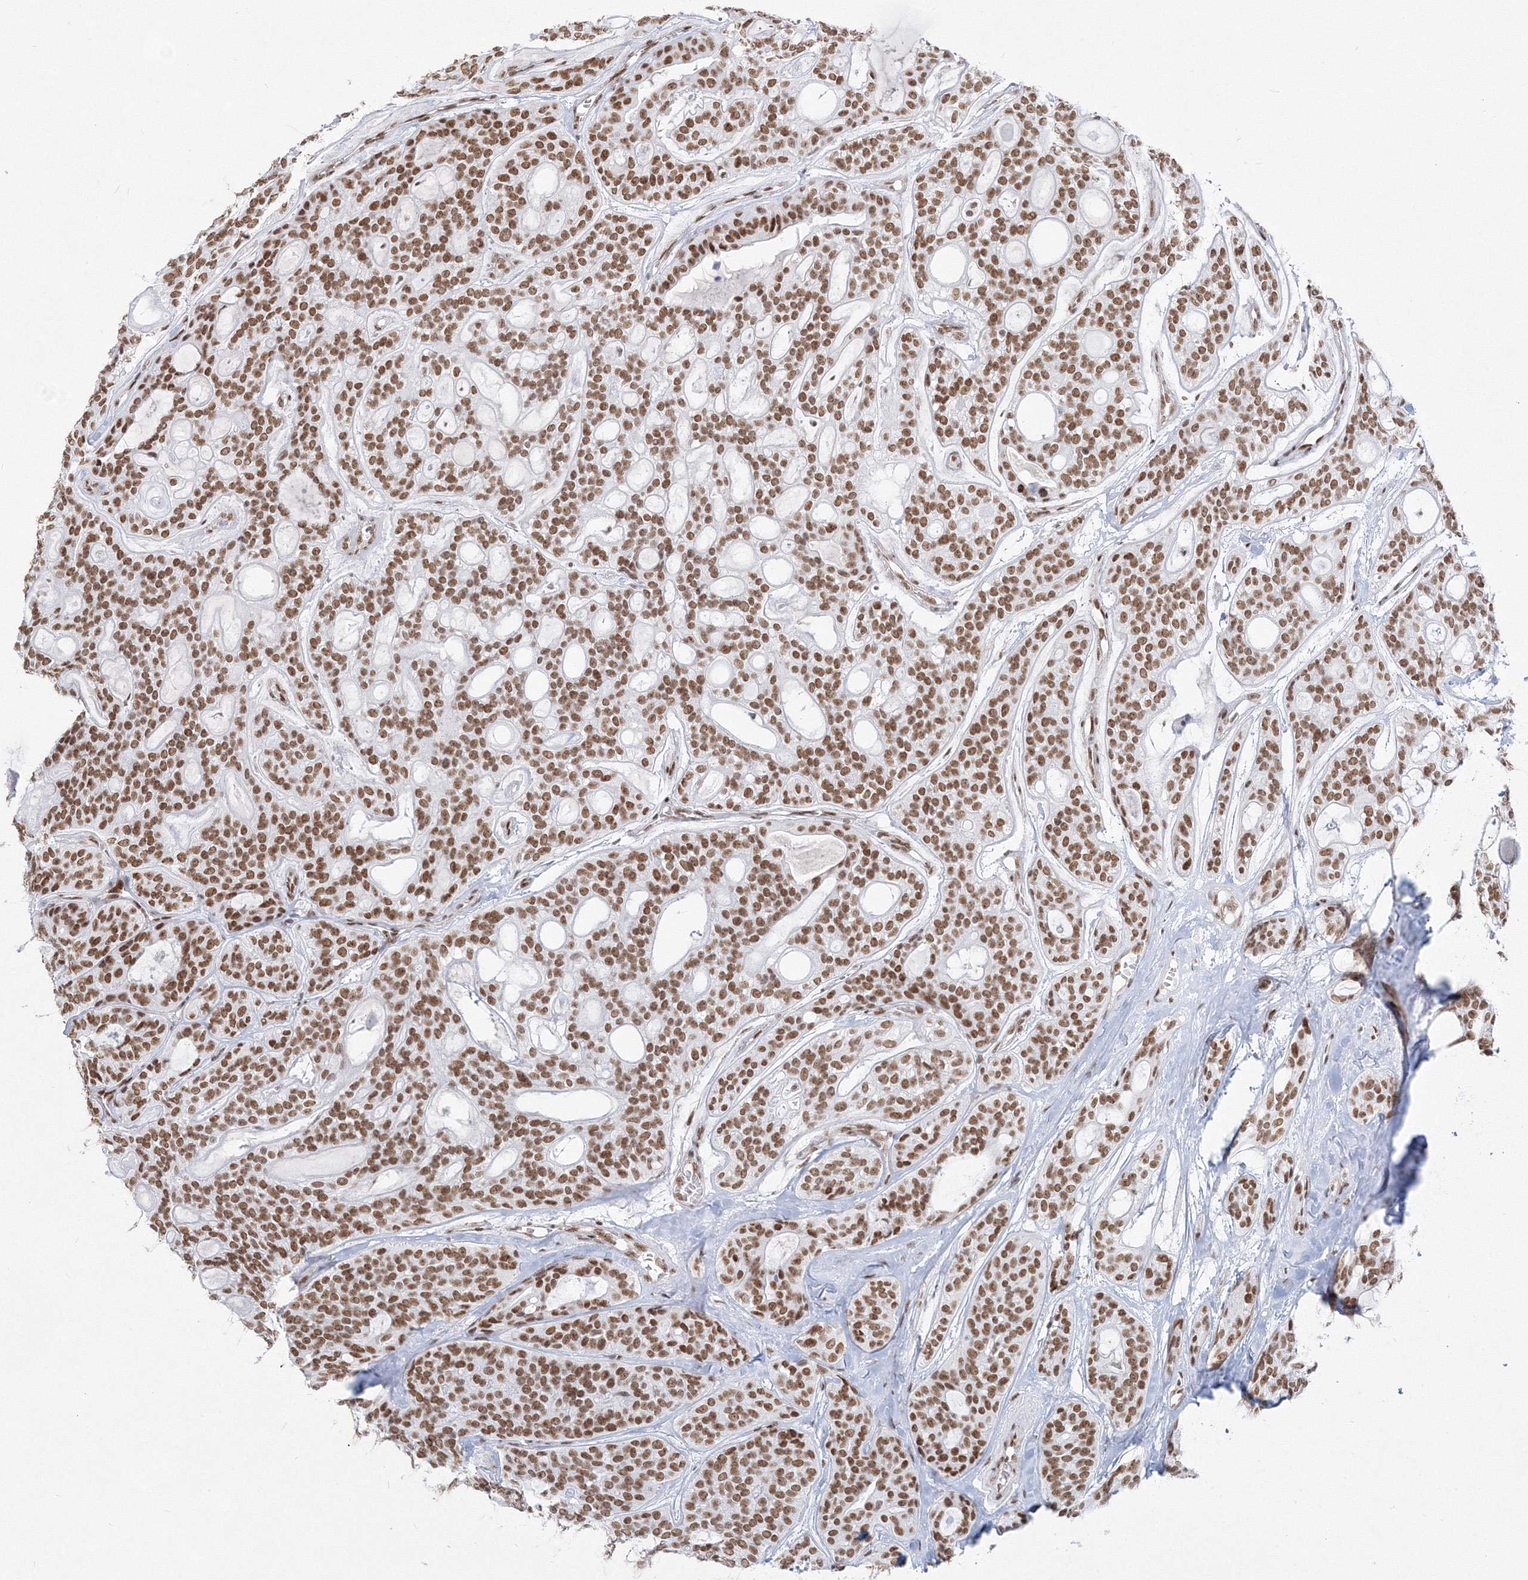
{"staining": {"intensity": "moderate", "quantity": ">75%", "location": "nuclear"}, "tissue": "head and neck cancer", "cell_type": "Tumor cells", "image_type": "cancer", "snomed": [{"axis": "morphology", "description": "Adenocarcinoma, NOS"}, {"axis": "topography", "description": "Head-Neck"}], "caption": "Protein staining displays moderate nuclear positivity in approximately >75% of tumor cells in head and neck adenocarcinoma.", "gene": "ZNF638", "patient": {"sex": "male", "age": 66}}